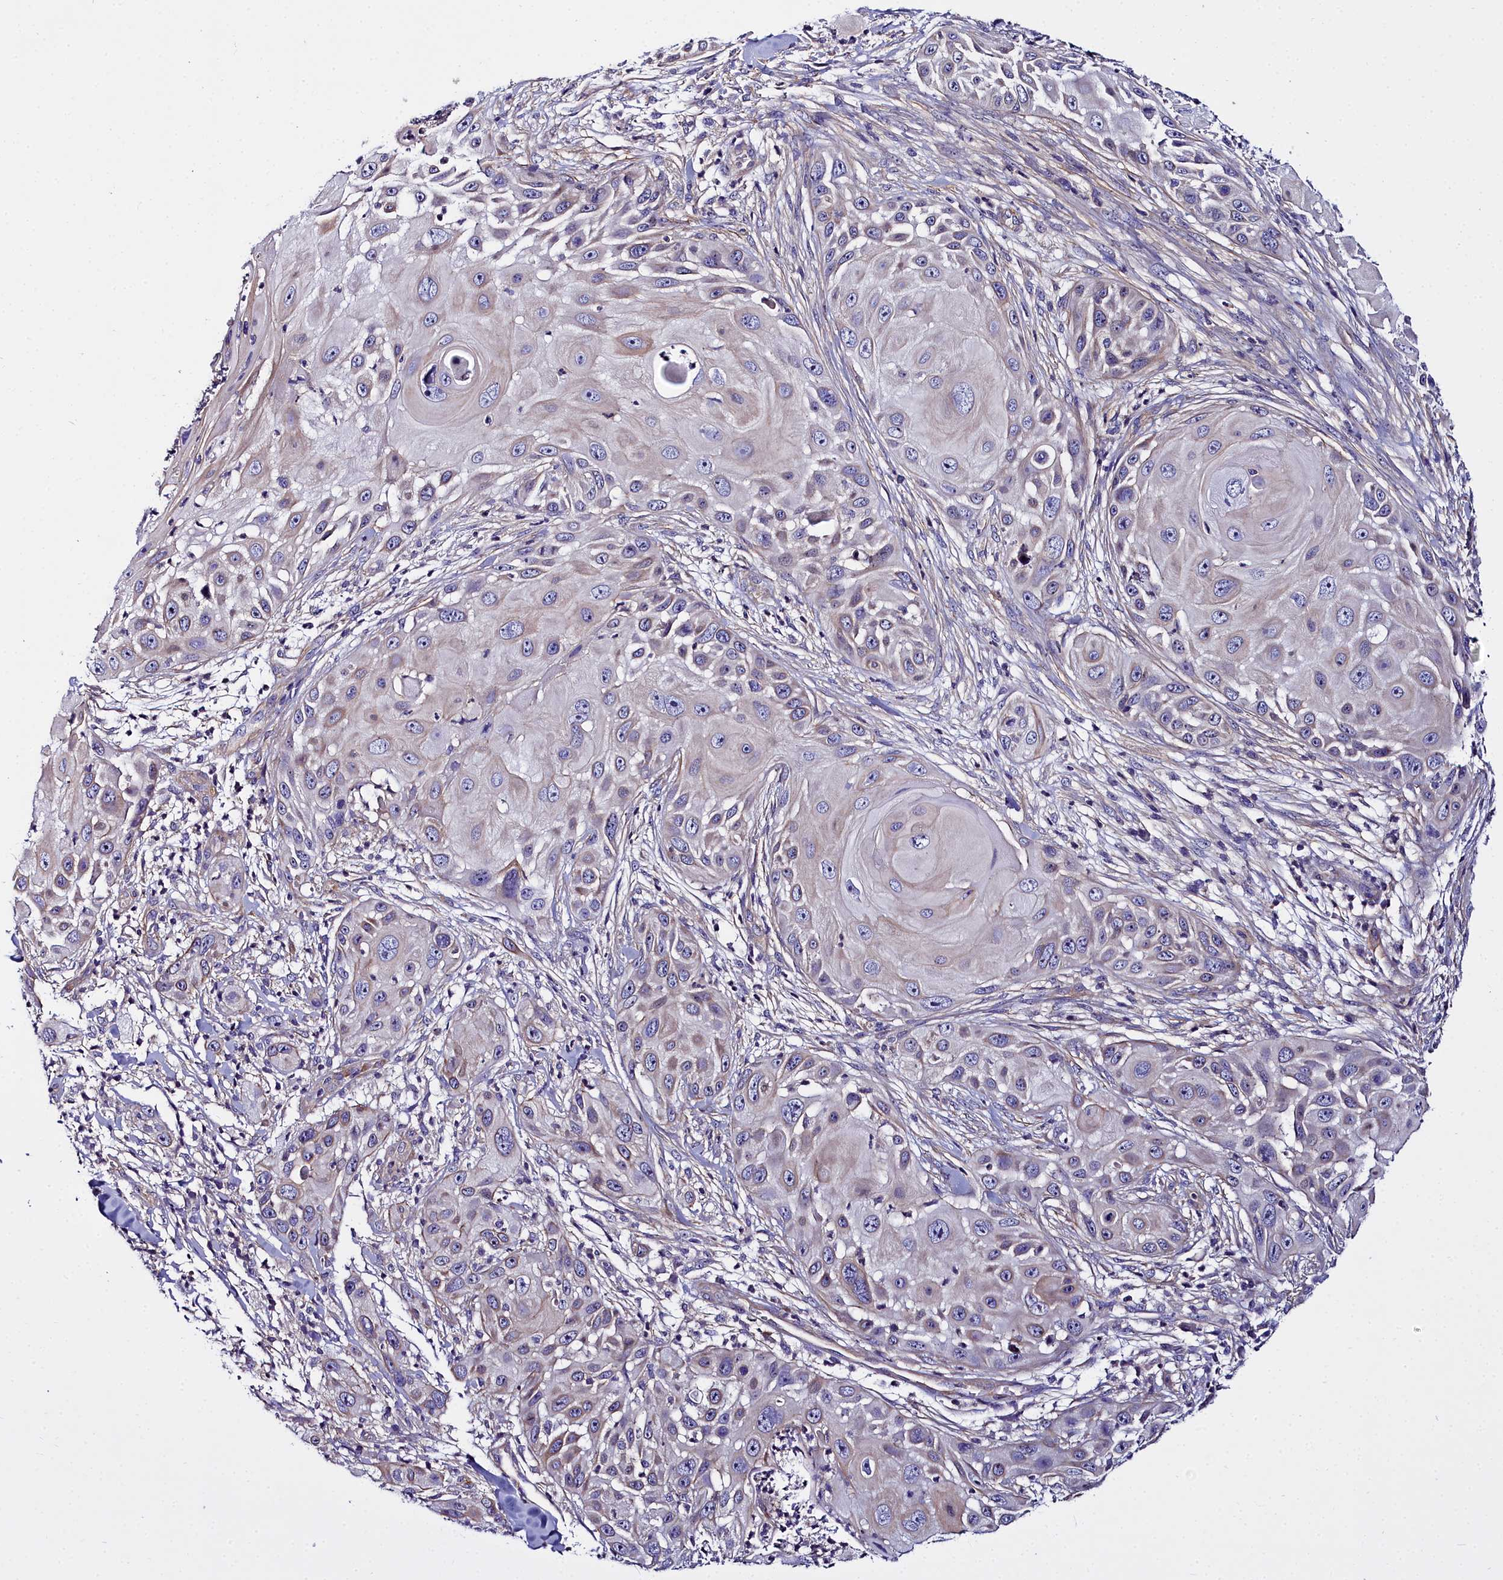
{"staining": {"intensity": "weak", "quantity": "<25%", "location": "cytoplasmic/membranous"}, "tissue": "skin cancer", "cell_type": "Tumor cells", "image_type": "cancer", "snomed": [{"axis": "morphology", "description": "Squamous cell carcinoma, NOS"}, {"axis": "topography", "description": "Skin"}], "caption": "The micrograph displays no staining of tumor cells in squamous cell carcinoma (skin). (IHC, brightfield microscopy, high magnification).", "gene": "FADS3", "patient": {"sex": "female", "age": 44}}